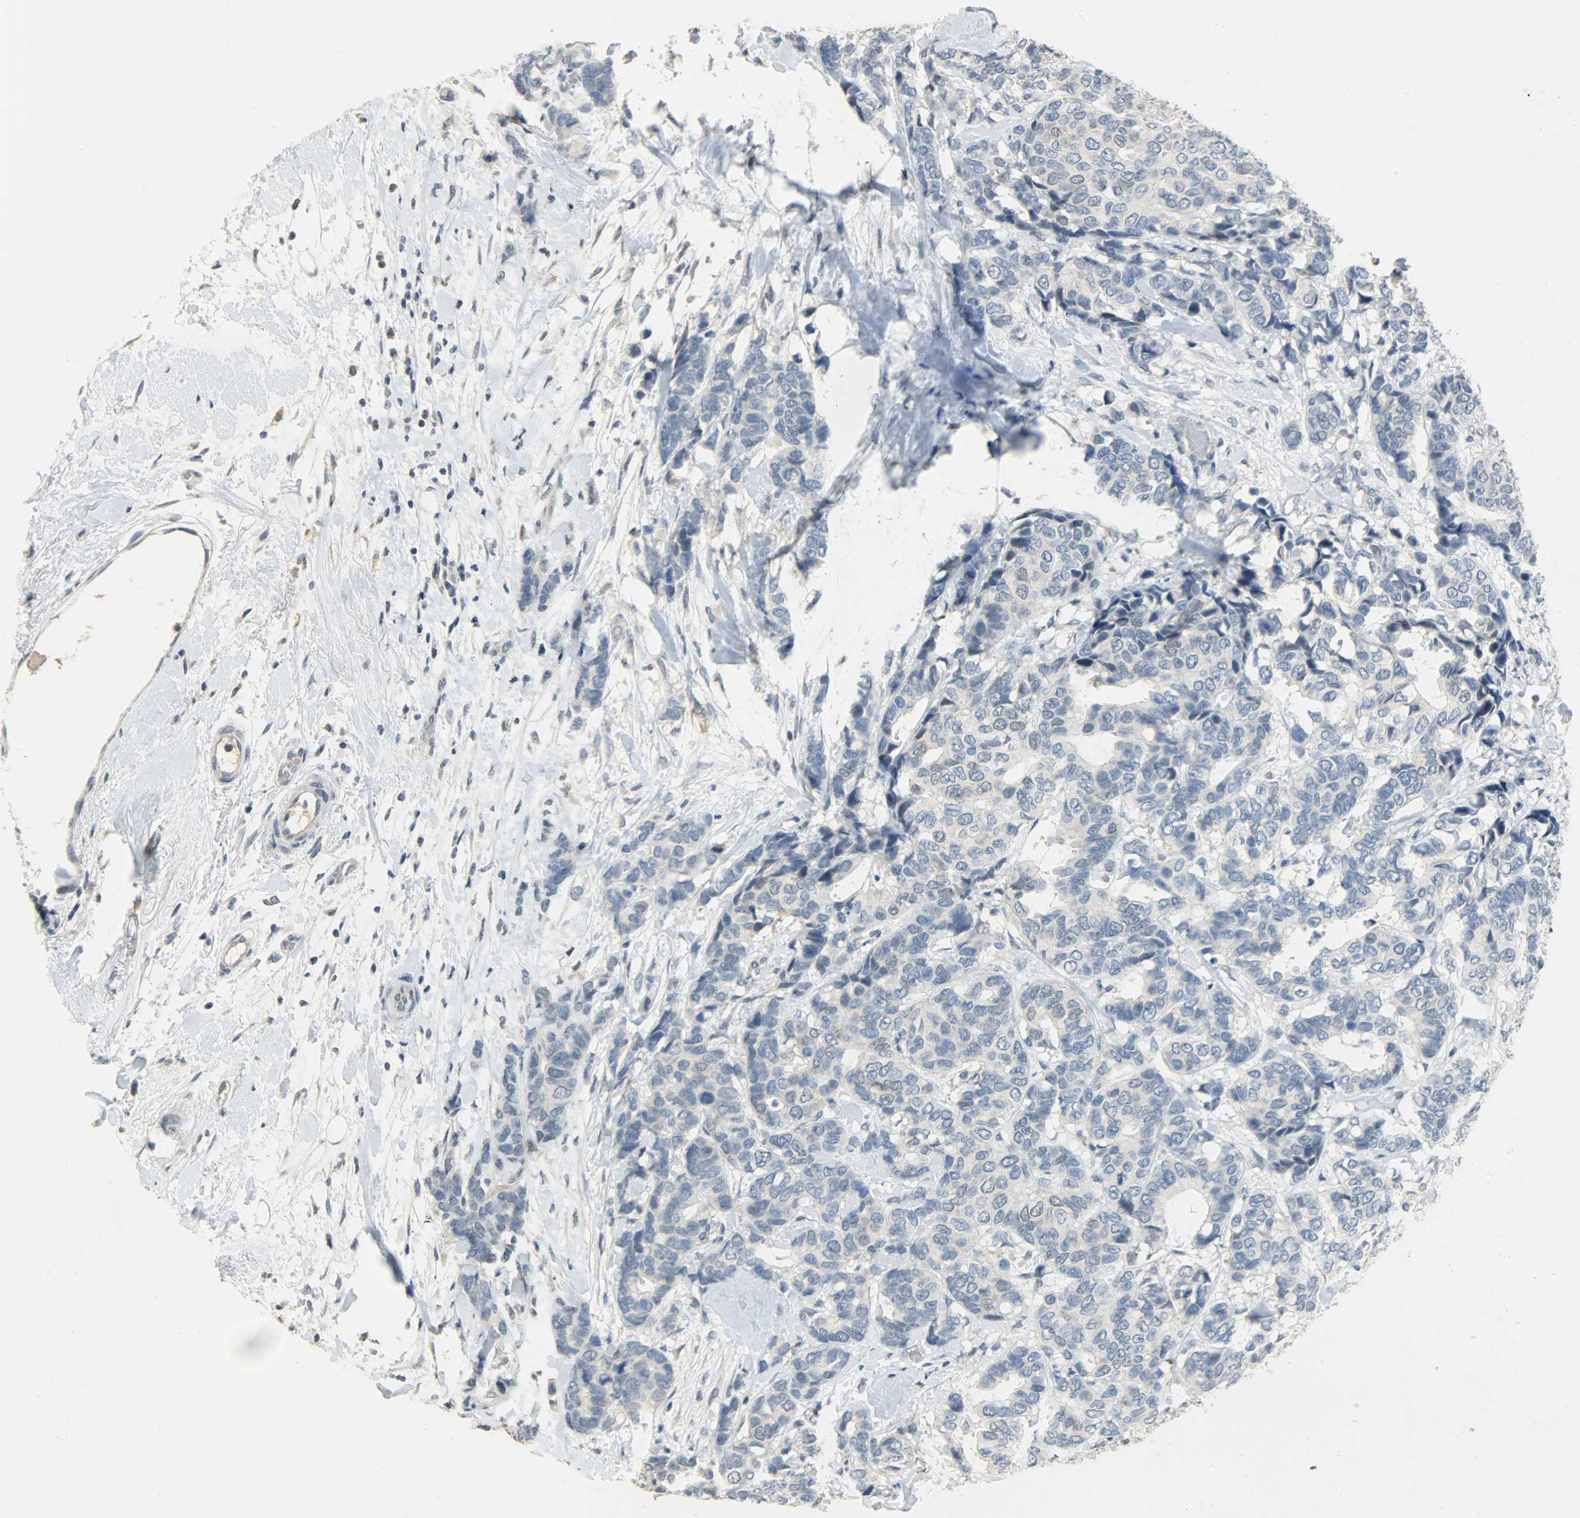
{"staining": {"intensity": "negative", "quantity": "none", "location": "none"}, "tissue": "breast cancer", "cell_type": "Tumor cells", "image_type": "cancer", "snomed": [{"axis": "morphology", "description": "Duct carcinoma"}, {"axis": "topography", "description": "Breast"}], "caption": "This is an immunohistochemistry histopathology image of infiltrating ductal carcinoma (breast). There is no expression in tumor cells.", "gene": "DNAJB6", "patient": {"sex": "female", "age": 87}}